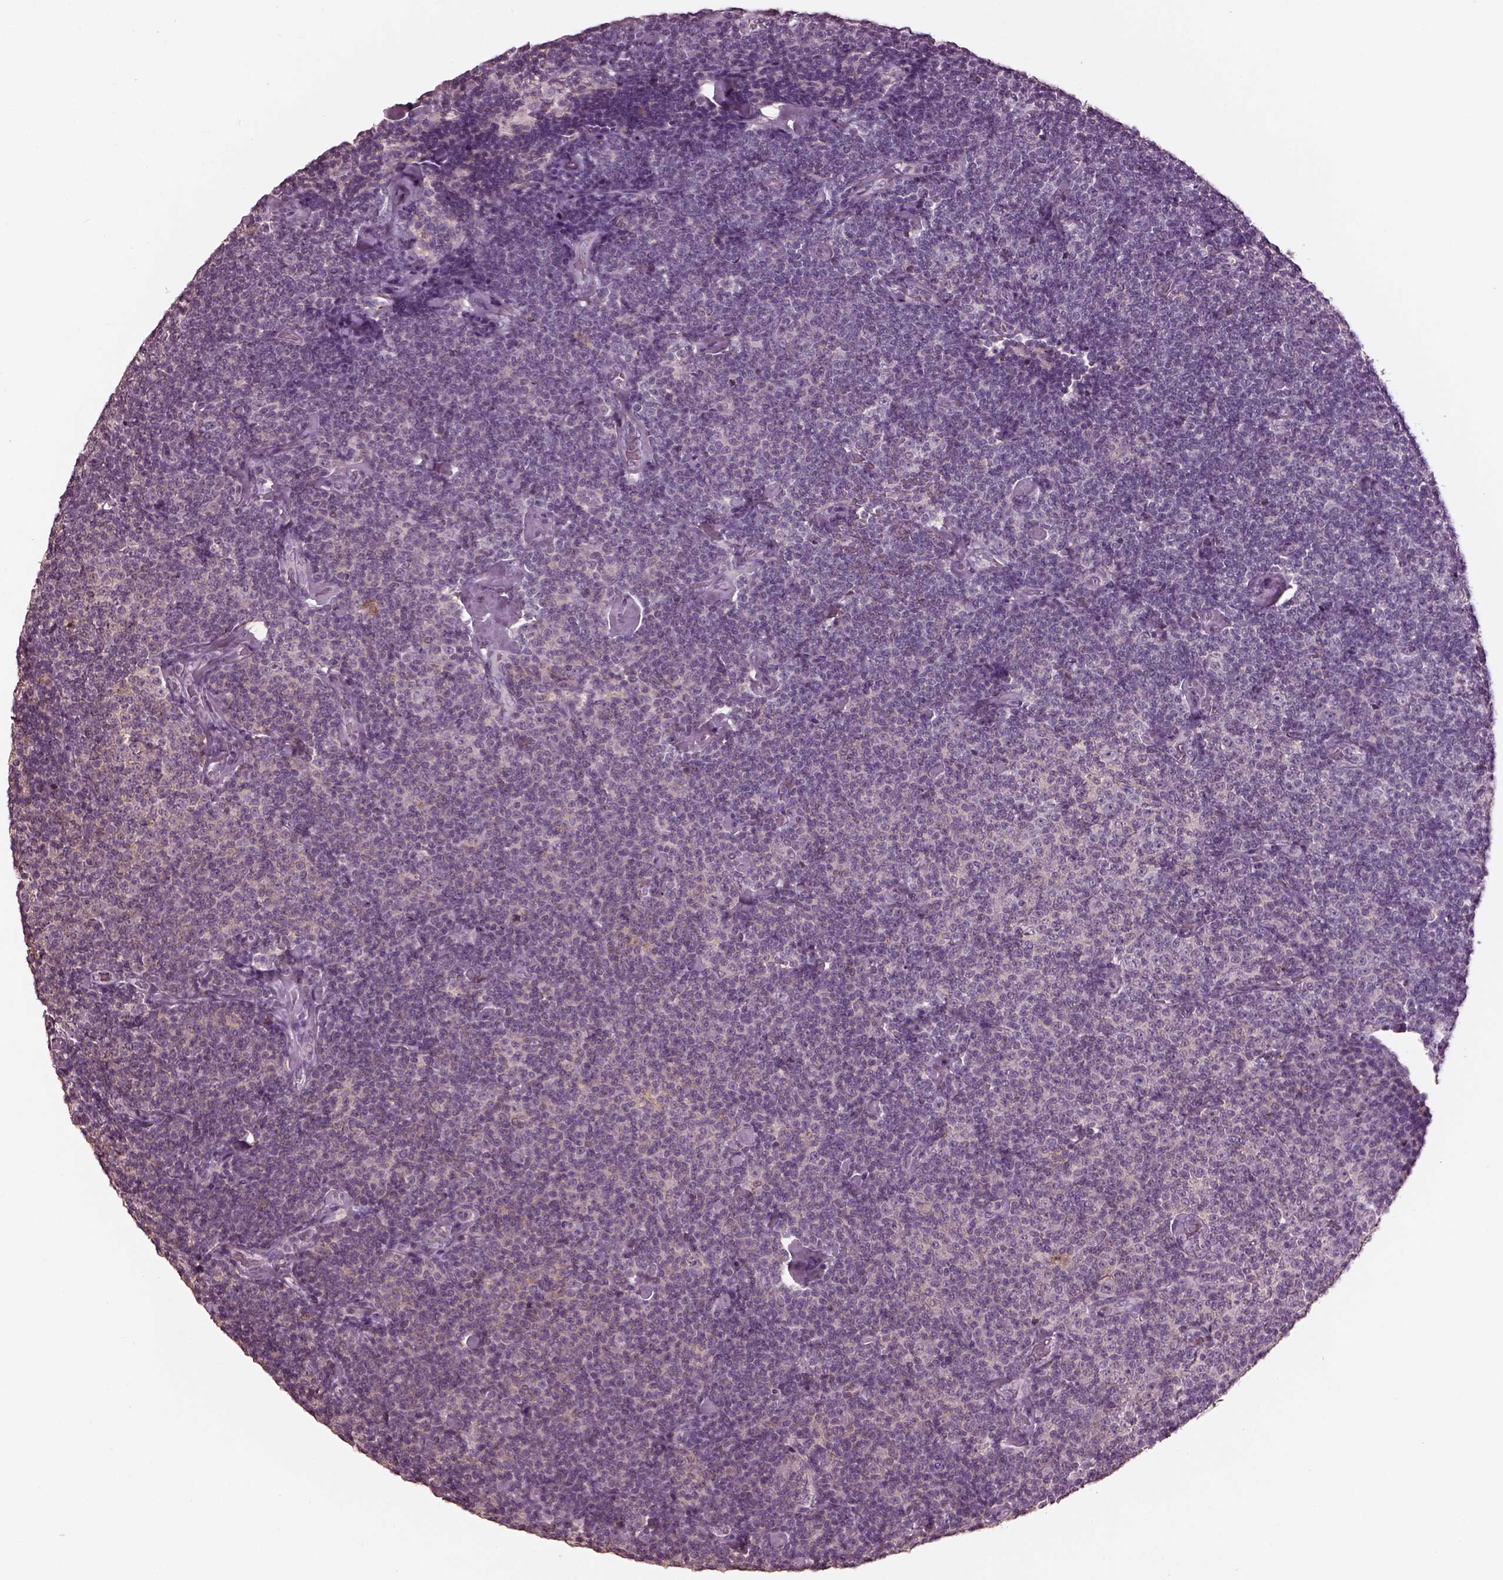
{"staining": {"intensity": "negative", "quantity": "none", "location": "none"}, "tissue": "lymphoma", "cell_type": "Tumor cells", "image_type": "cancer", "snomed": [{"axis": "morphology", "description": "Malignant lymphoma, non-Hodgkin's type, Low grade"}, {"axis": "topography", "description": "Lymph node"}], "caption": "Malignant lymphoma, non-Hodgkin's type (low-grade) was stained to show a protein in brown. There is no significant positivity in tumor cells.", "gene": "SRI", "patient": {"sex": "male", "age": 81}}